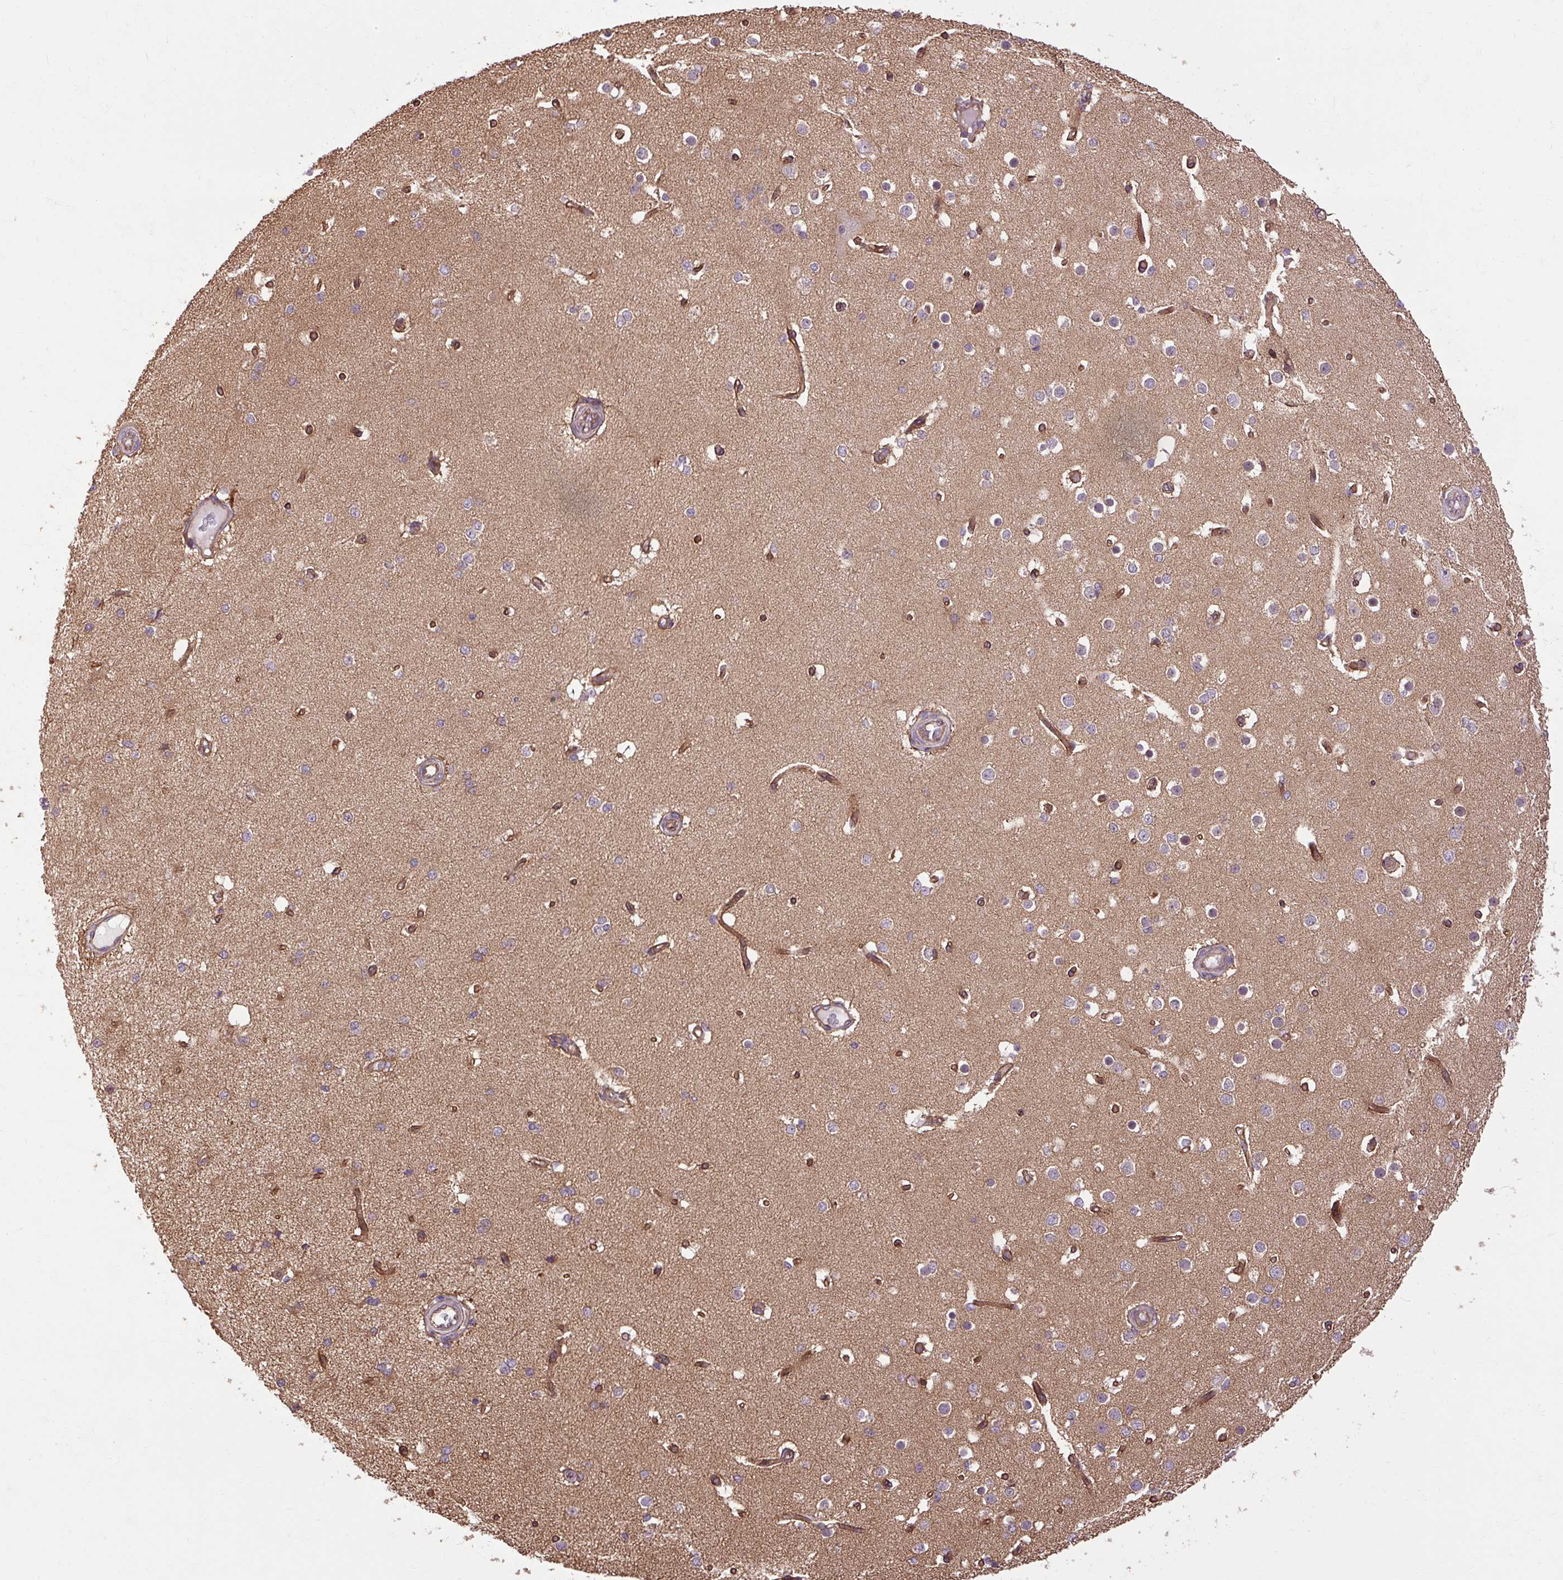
{"staining": {"intensity": "moderate", "quantity": ">75%", "location": "cytoplasmic/membranous"}, "tissue": "cerebral cortex", "cell_type": "Endothelial cells", "image_type": "normal", "snomed": [{"axis": "morphology", "description": "Normal tissue, NOS"}, {"axis": "morphology", "description": "Inflammation, NOS"}, {"axis": "topography", "description": "Cerebral cortex"}], "caption": "This photomicrograph reveals unremarkable cerebral cortex stained with immunohistochemistry to label a protein in brown. The cytoplasmic/membranous of endothelial cells show moderate positivity for the protein. Nuclei are counter-stained blue.", "gene": "CCDC93", "patient": {"sex": "male", "age": 6}}